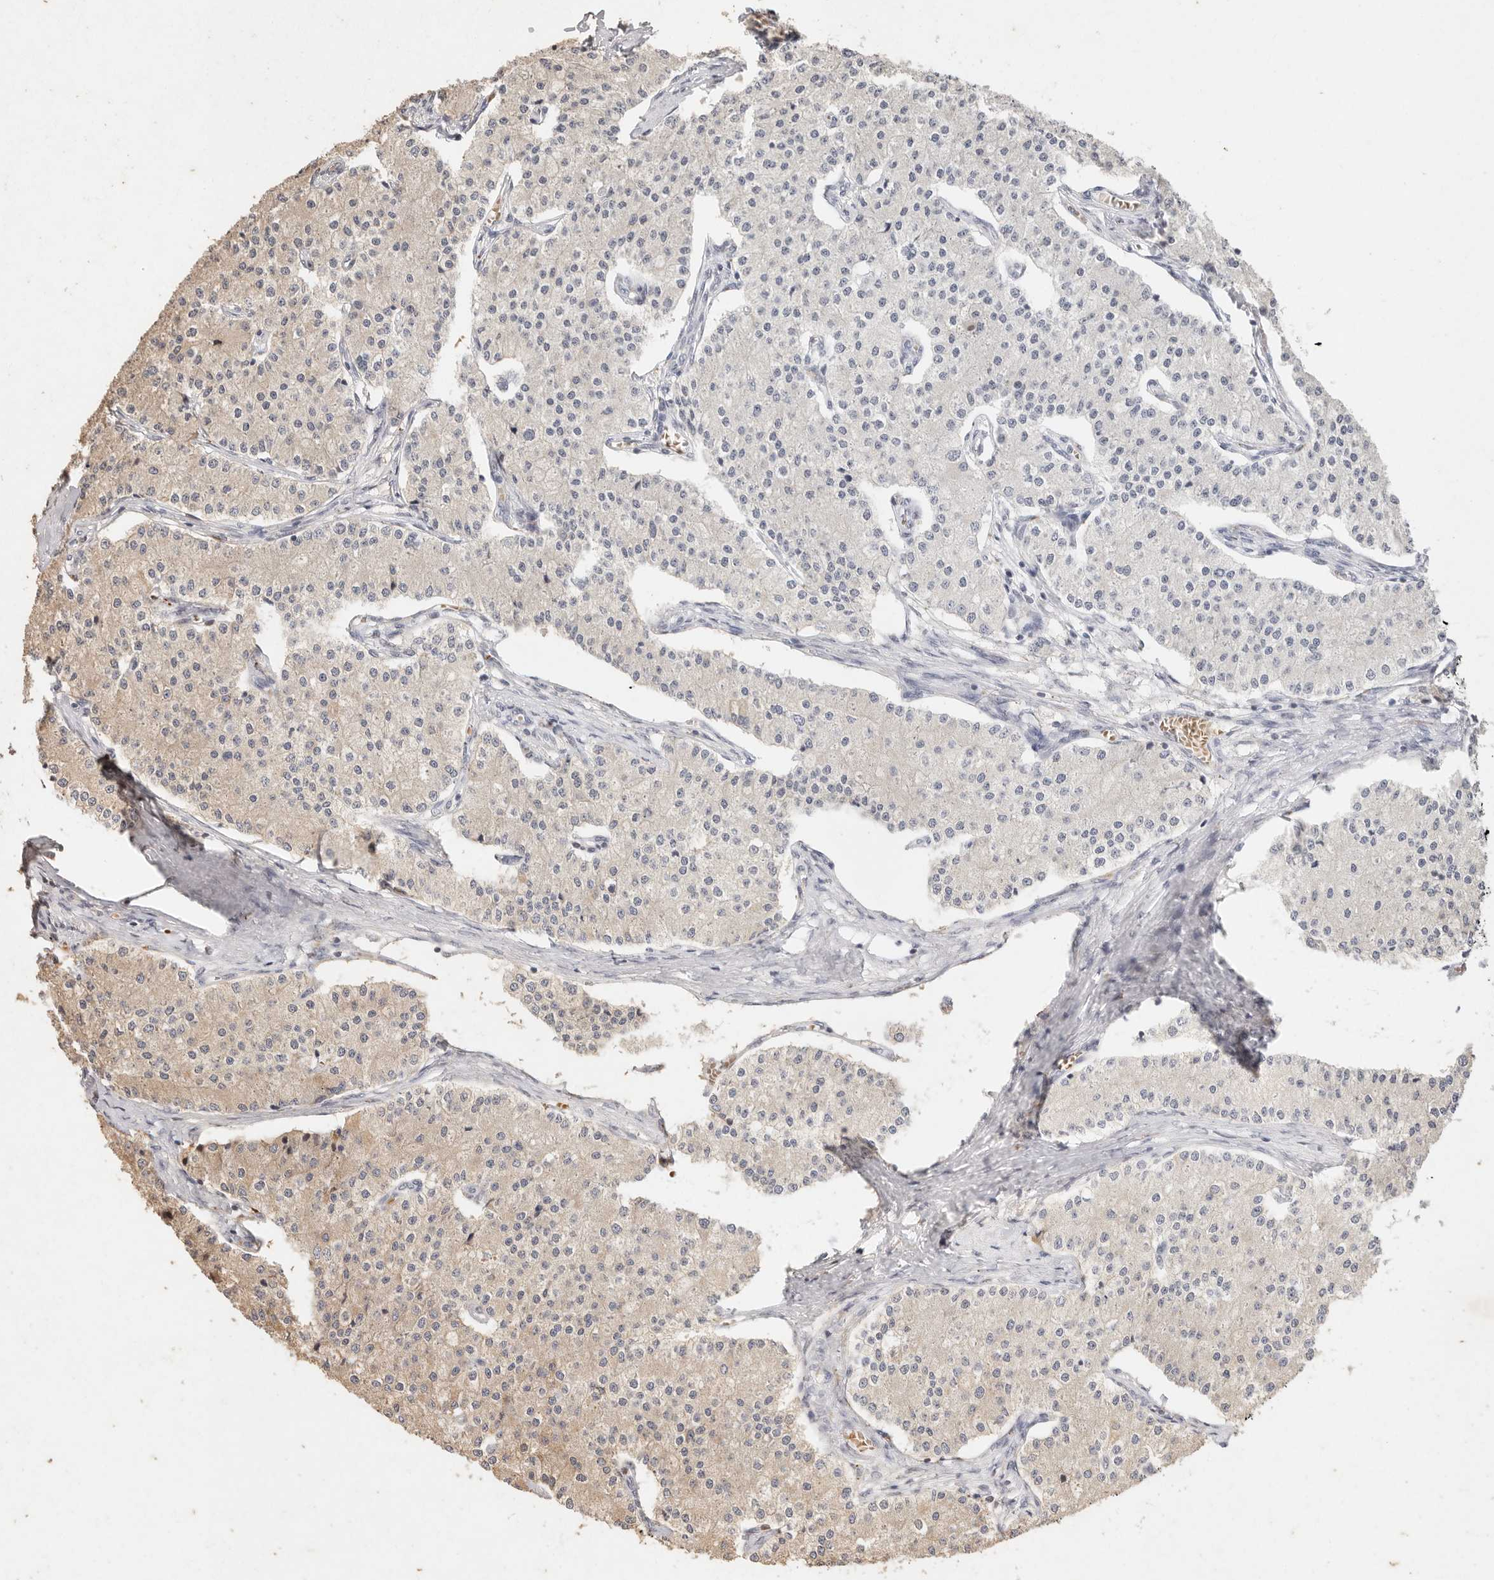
{"staining": {"intensity": "moderate", "quantity": "25%-75%", "location": "cytoplasmic/membranous"}, "tissue": "carcinoid", "cell_type": "Tumor cells", "image_type": "cancer", "snomed": [{"axis": "morphology", "description": "Carcinoid, malignant, NOS"}, {"axis": "topography", "description": "Colon"}], "caption": "Immunohistochemistry staining of carcinoid, which displays medium levels of moderate cytoplasmic/membranous expression in about 25%-75% of tumor cells indicating moderate cytoplasmic/membranous protein staining. The staining was performed using DAB (brown) for protein detection and nuclei were counterstained in hematoxylin (blue).", "gene": "KIF9", "patient": {"sex": "female", "age": 52}}